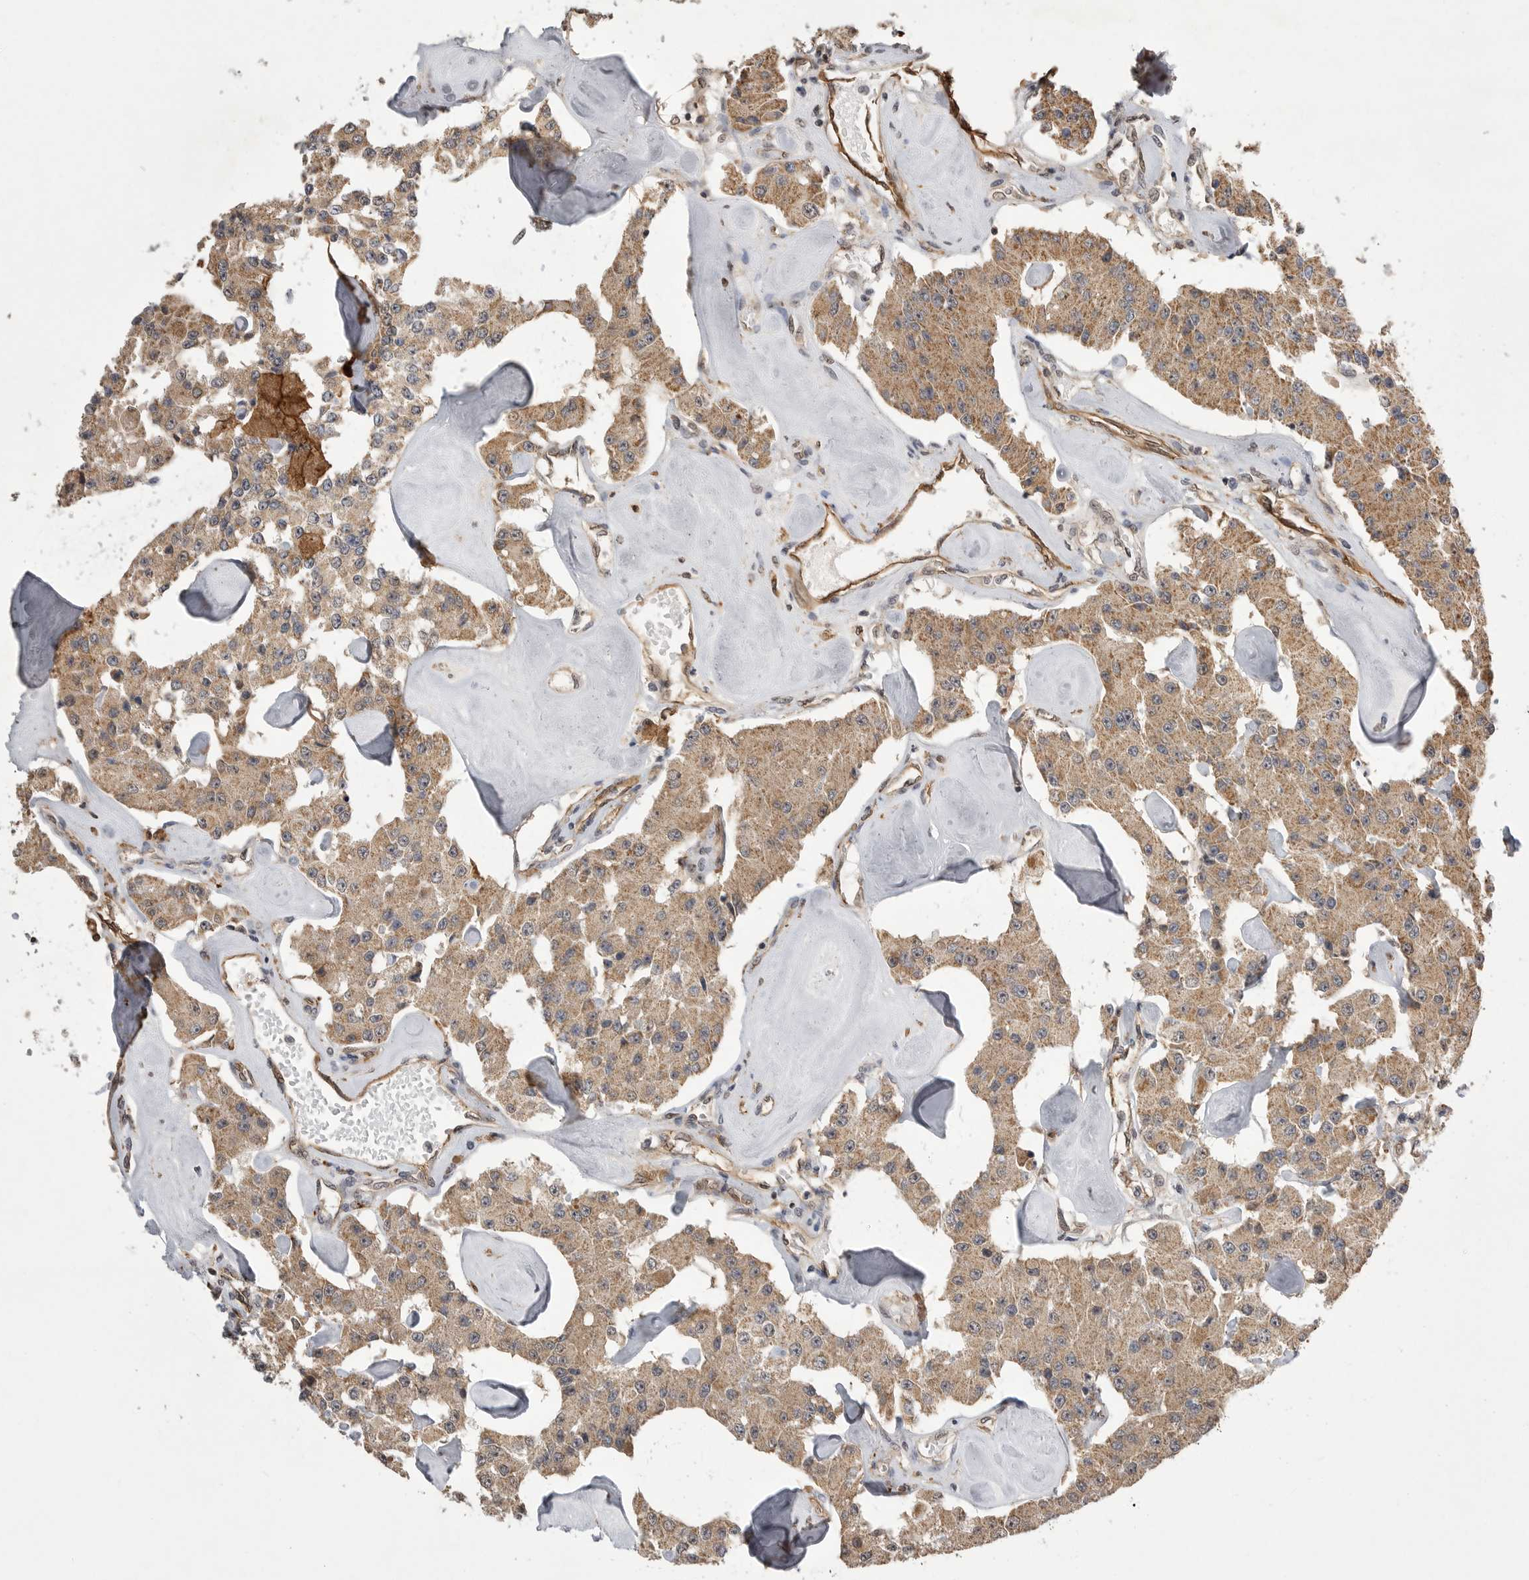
{"staining": {"intensity": "weak", "quantity": ">75%", "location": "cytoplasmic/membranous"}, "tissue": "carcinoid", "cell_type": "Tumor cells", "image_type": "cancer", "snomed": [{"axis": "morphology", "description": "Carcinoid, malignant, NOS"}, {"axis": "topography", "description": "Pancreas"}], "caption": "A brown stain labels weak cytoplasmic/membranous positivity of a protein in malignant carcinoid tumor cells. (DAB IHC with brightfield microscopy, high magnification).", "gene": "NECTIN1", "patient": {"sex": "male", "age": 41}}